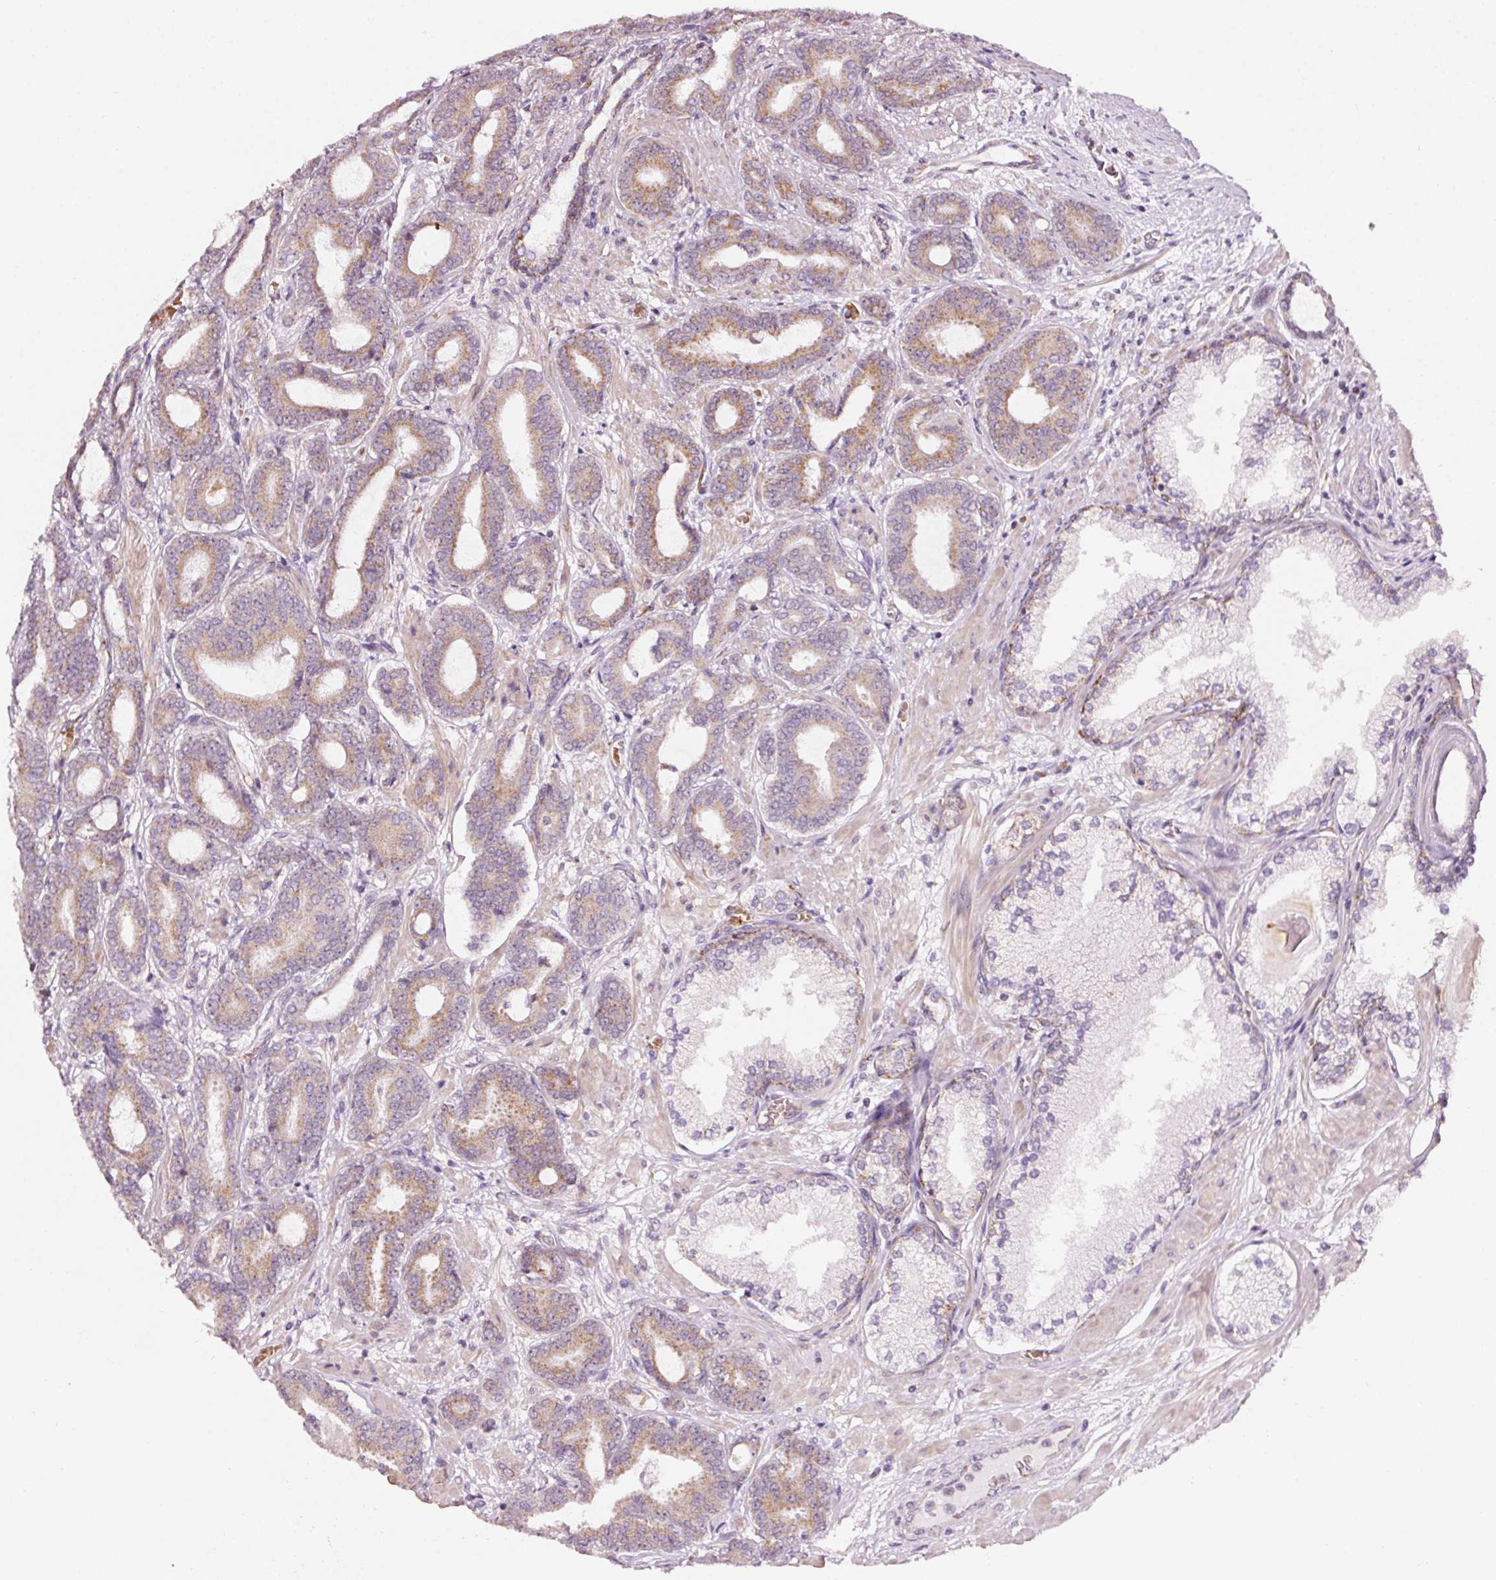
{"staining": {"intensity": "moderate", "quantity": ">75%", "location": "cytoplasmic/membranous"}, "tissue": "prostate cancer", "cell_type": "Tumor cells", "image_type": "cancer", "snomed": [{"axis": "morphology", "description": "Adenocarcinoma, Low grade"}, {"axis": "topography", "description": "Prostate and seminal vesicle, NOS"}], "caption": "A medium amount of moderate cytoplasmic/membranous positivity is appreciated in about >75% of tumor cells in prostate cancer (adenocarcinoma (low-grade)) tissue.", "gene": "ZNF460", "patient": {"sex": "male", "age": 61}}